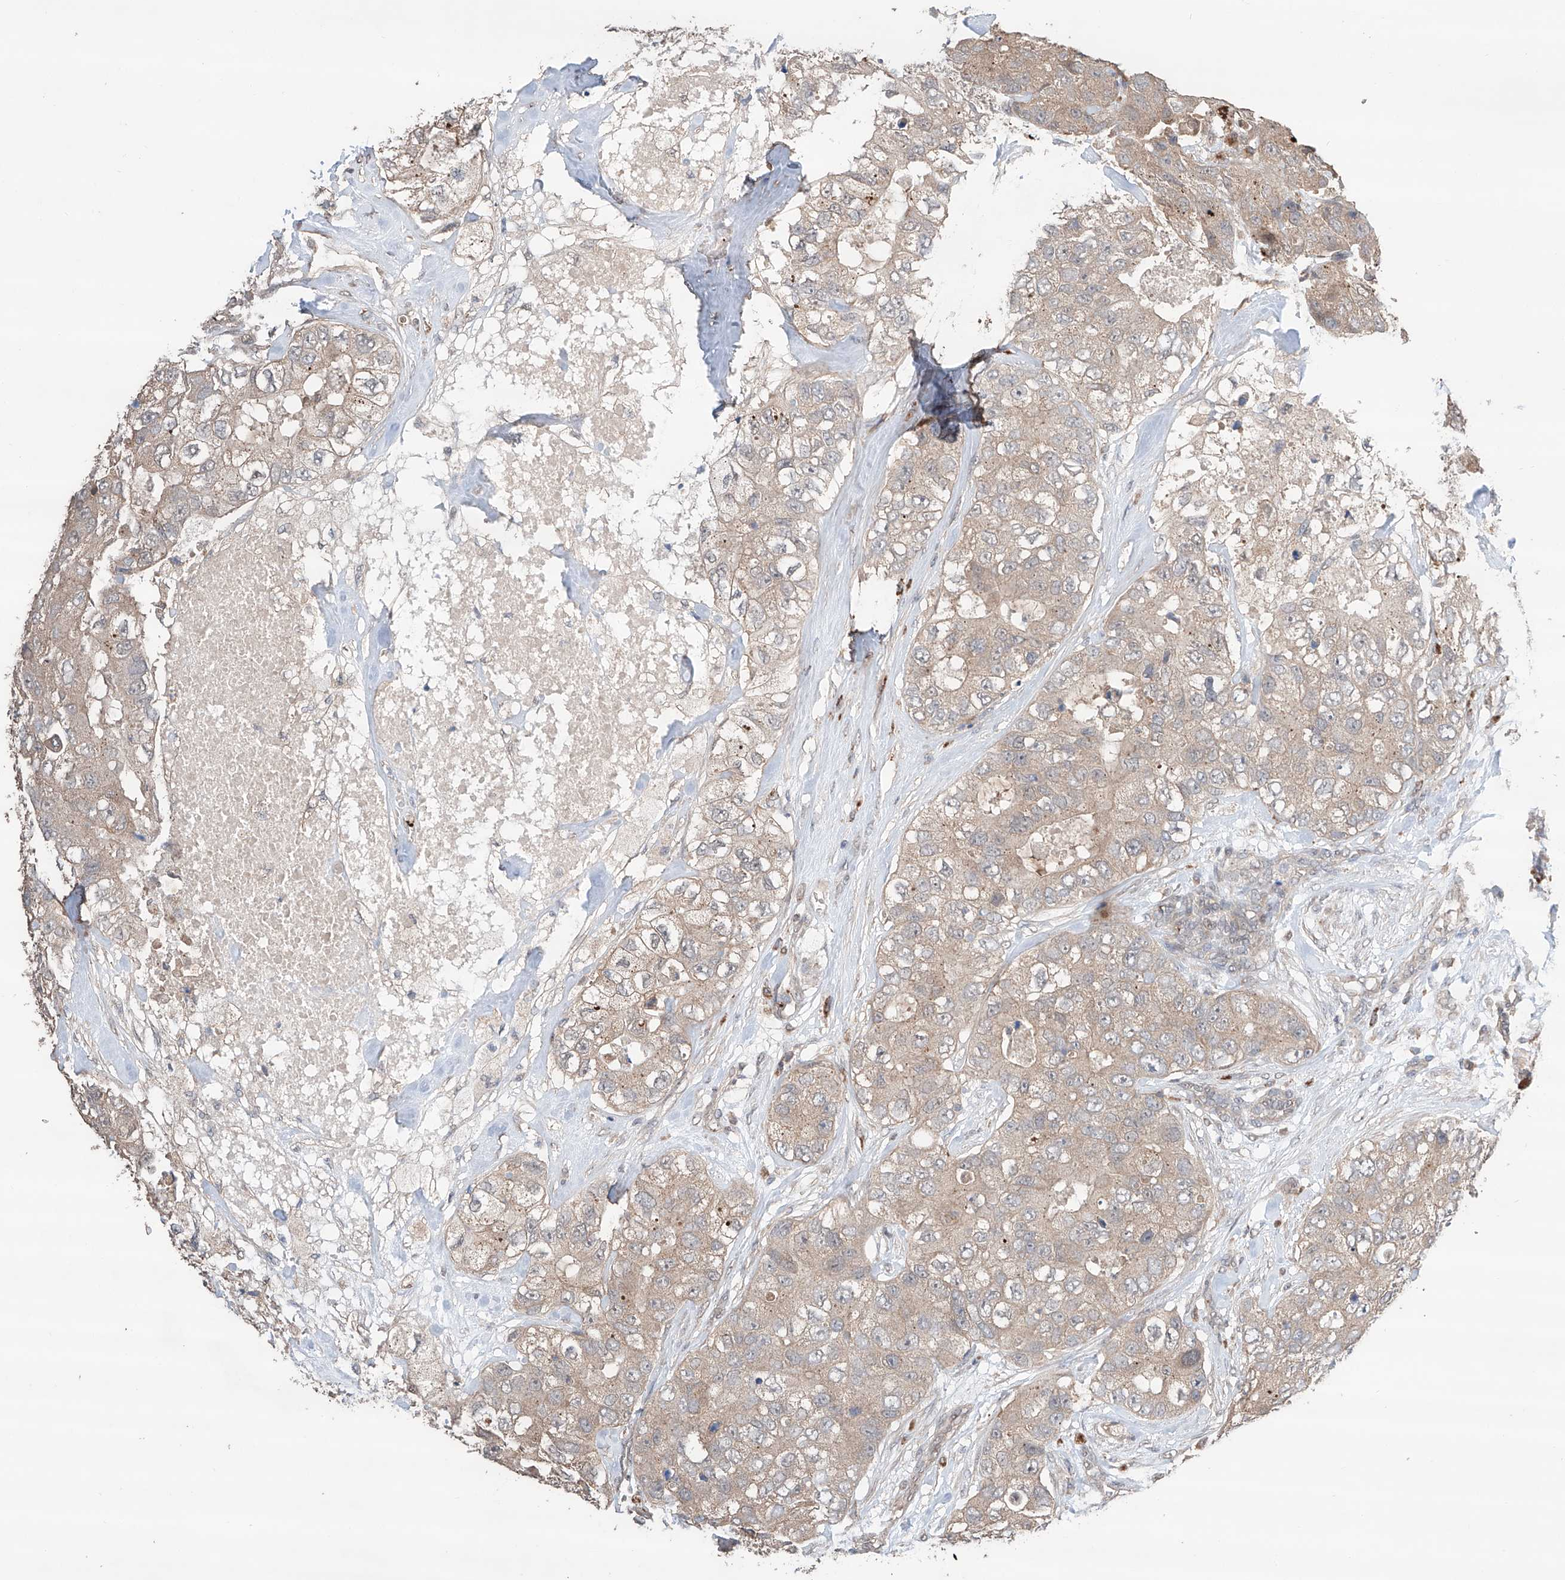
{"staining": {"intensity": "weak", "quantity": "25%-75%", "location": "cytoplasmic/membranous"}, "tissue": "breast cancer", "cell_type": "Tumor cells", "image_type": "cancer", "snomed": [{"axis": "morphology", "description": "Duct carcinoma"}, {"axis": "topography", "description": "Breast"}], "caption": "This image exhibits breast cancer (invasive ductal carcinoma) stained with immunohistochemistry to label a protein in brown. The cytoplasmic/membranous of tumor cells show weak positivity for the protein. Nuclei are counter-stained blue.", "gene": "ZFHX2", "patient": {"sex": "female", "age": 62}}